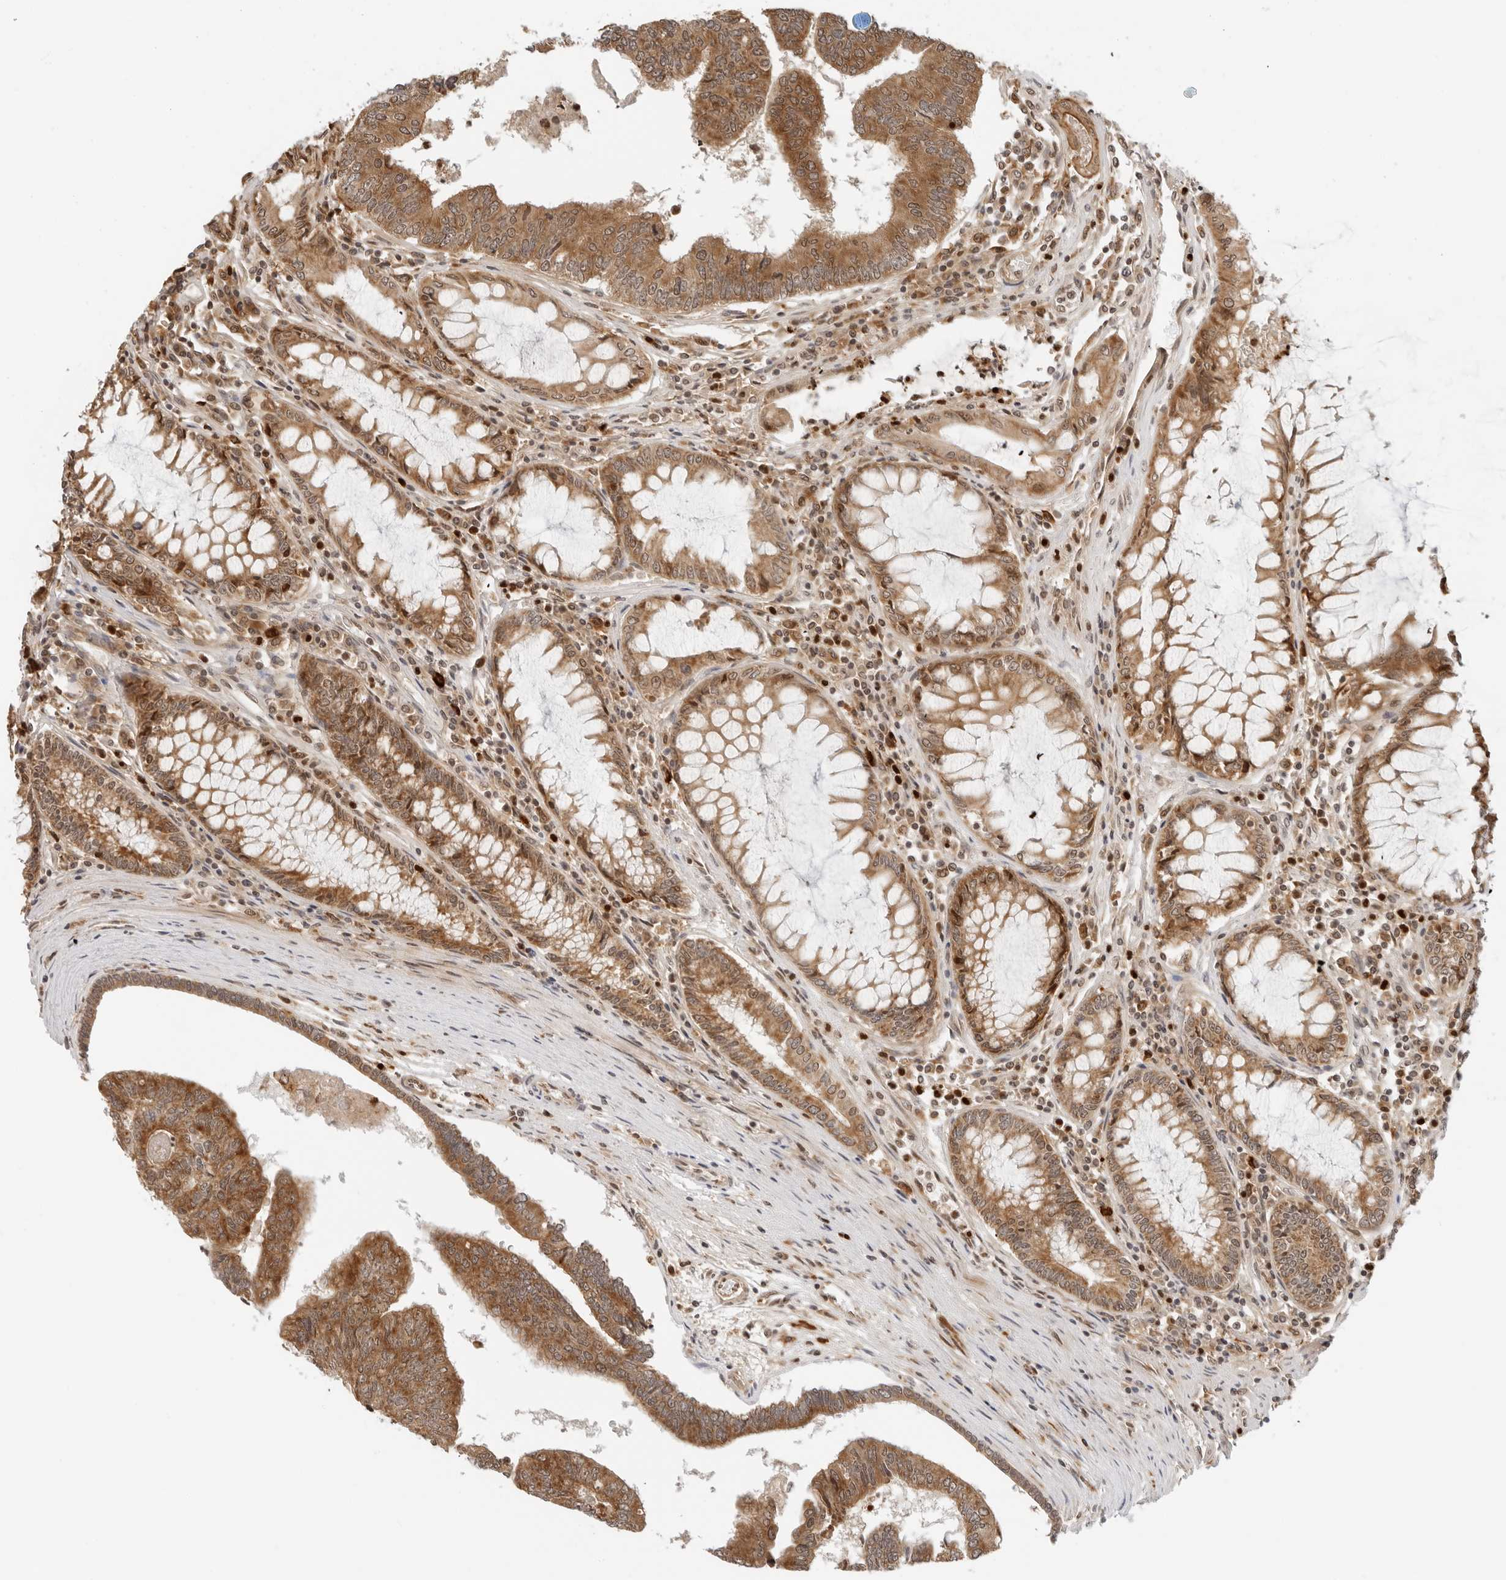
{"staining": {"intensity": "moderate", "quantity": ">75%", "location": "cytoplasmic/membranous"}, "tissue": "colorectal cancer", "cell_type": "Tumor cells", "image_type": "cancer", "snomed": [{"axis": "morphology", "description": "Adenocarcinoma, NOS"}, {"axis": "topography", "description": "Colon"}], "caption": "Adenocarcinoma (colorectal) tissue demonstrates moderate cytoplasmic/membranous positivity in about >75% of tumor cells, visualized by immunohistochemistry.", "gene": "RC3H1", "patient": {"sex": "female", "age": 67}}